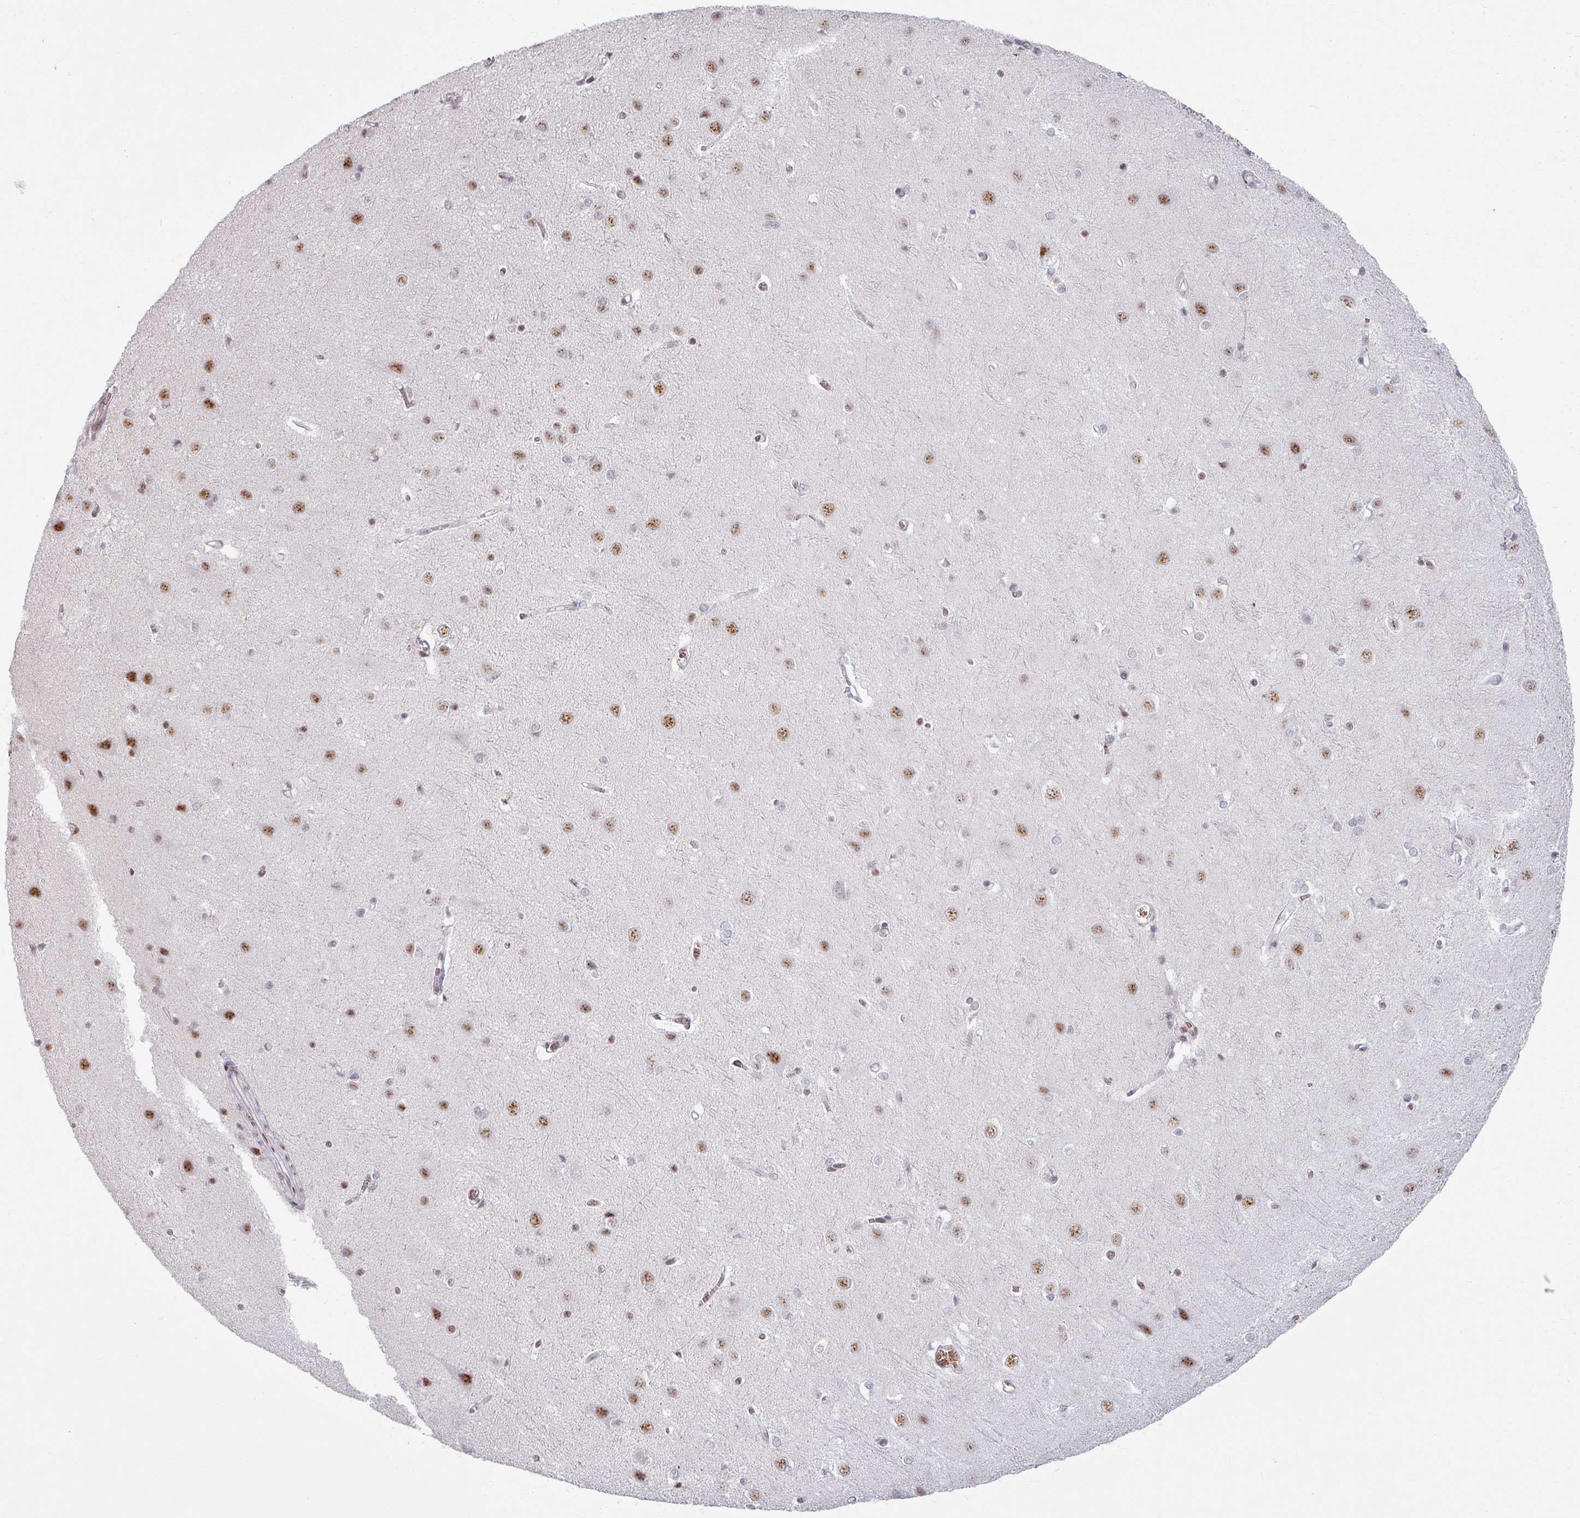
{"staining": {"intensity": "weak", "quantity": "25%-75%", "location": "nuclear"}, "tissue": "cerebral cortex", "cell_type": "Endothelial cells", "image_type": "normal", "snomed": [{"axis": "morphology", "description": "Normal tissue, NOS"}, {"axis": "topography", "description": "Cerebral cortex"}], "caption": "Protein expression analysis of unremarkable cerebral cortex reveals weak nuclear positivity in approximately 25%-75% of endothelial cells.", "gene": "NCOR1", "patient": {"sex": "male", "age": 37}}